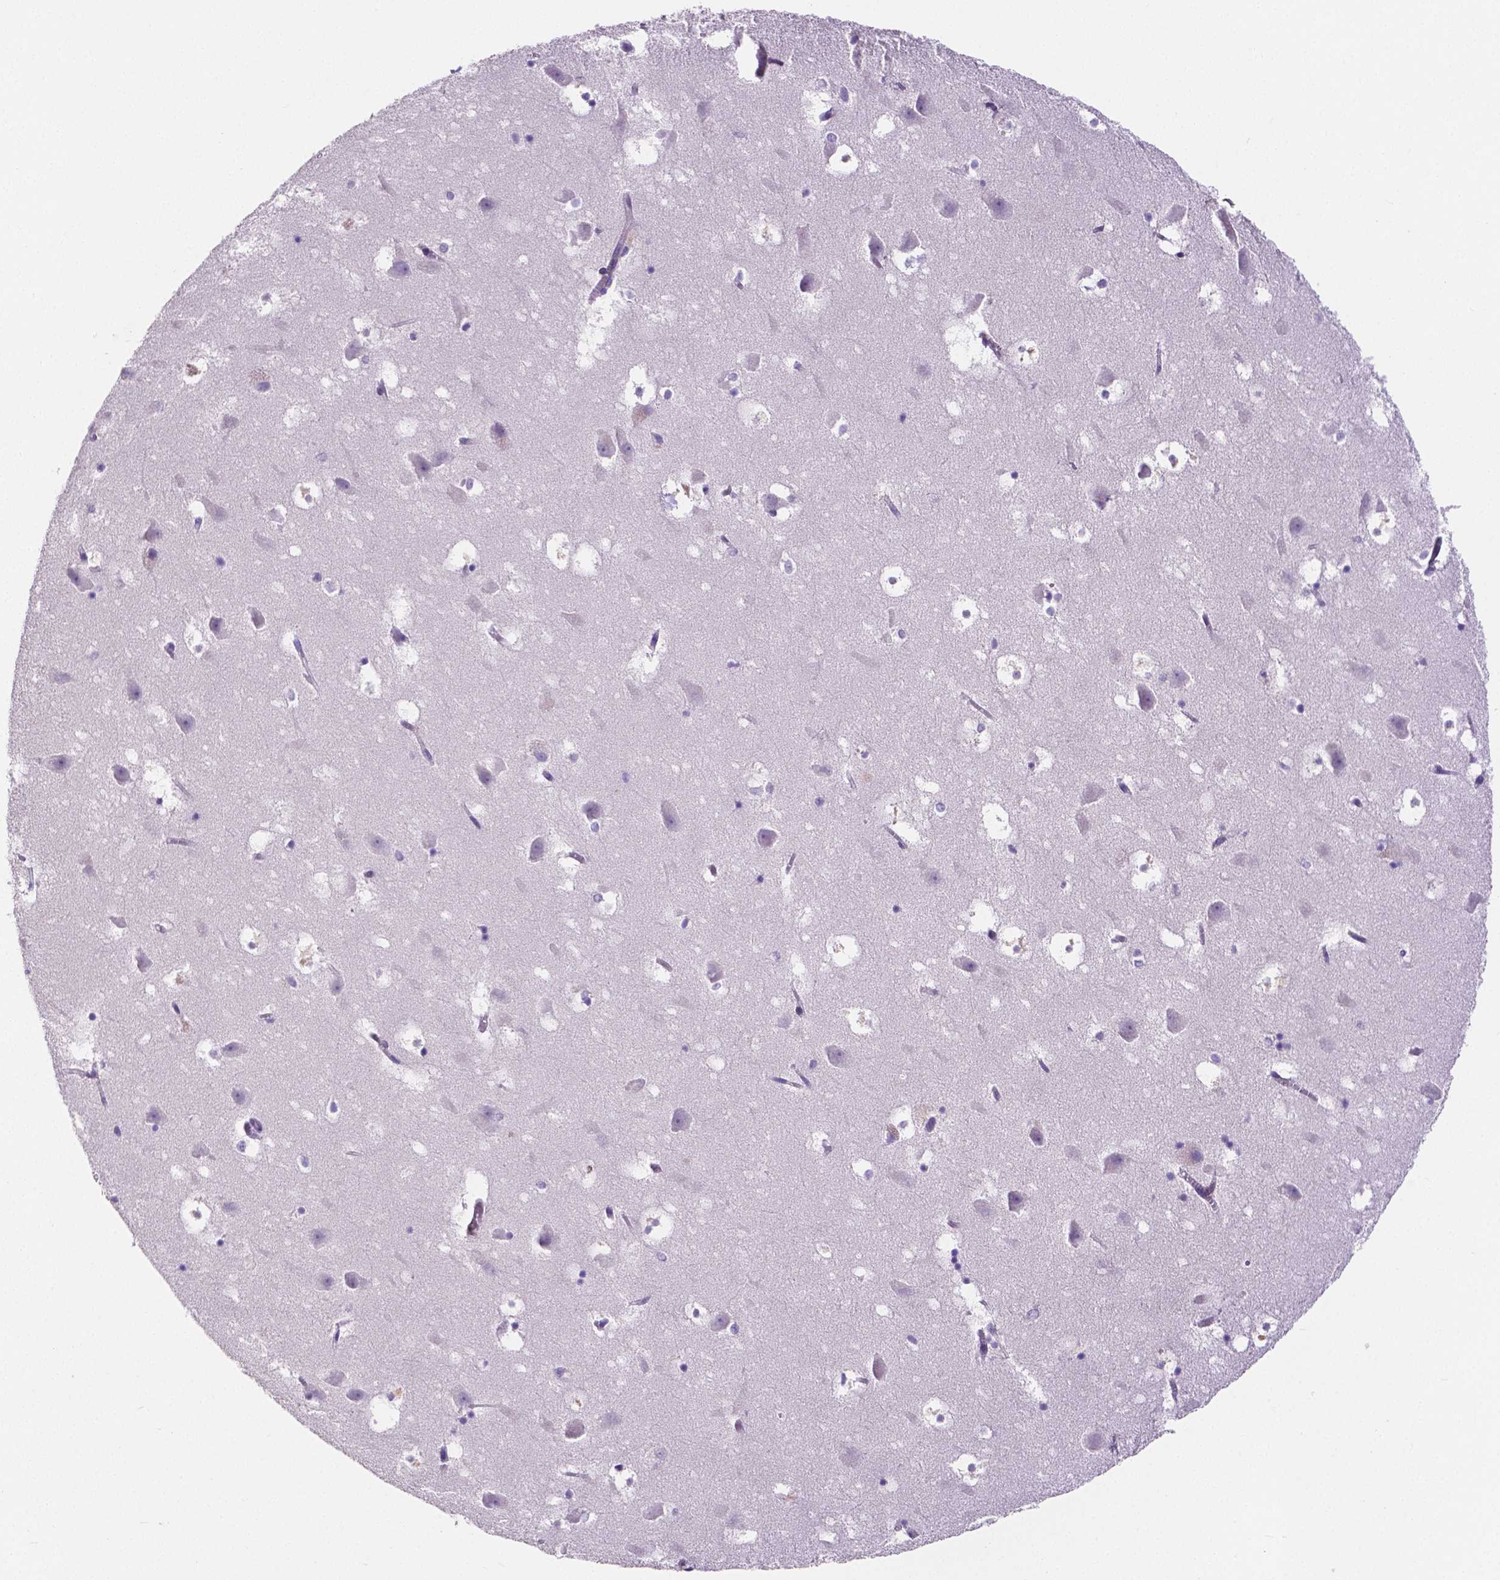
{"staining": {"intensity": "negative", "quantity": "none", "location": "none"}, "tissue": "hippocampus", "cell_type": "Glial cells", "image_type": "normal", "snomed": [{"axis": "morphology", "description": "Normal tissue, NOS"}, {"axis": "topography", "description": "Hippocampus"}], "caption": "This is a micrograph of IHC staining of normal hippocampus, which shows no positivity in glial cells. The staining was performed using DAB to visualize the protein expression in brown, while the nuclei were stained in blue with hematoxylin (Magnification: 20x).", "gene": "MMP9", "patient": {"sex": "male", "age": 58}}